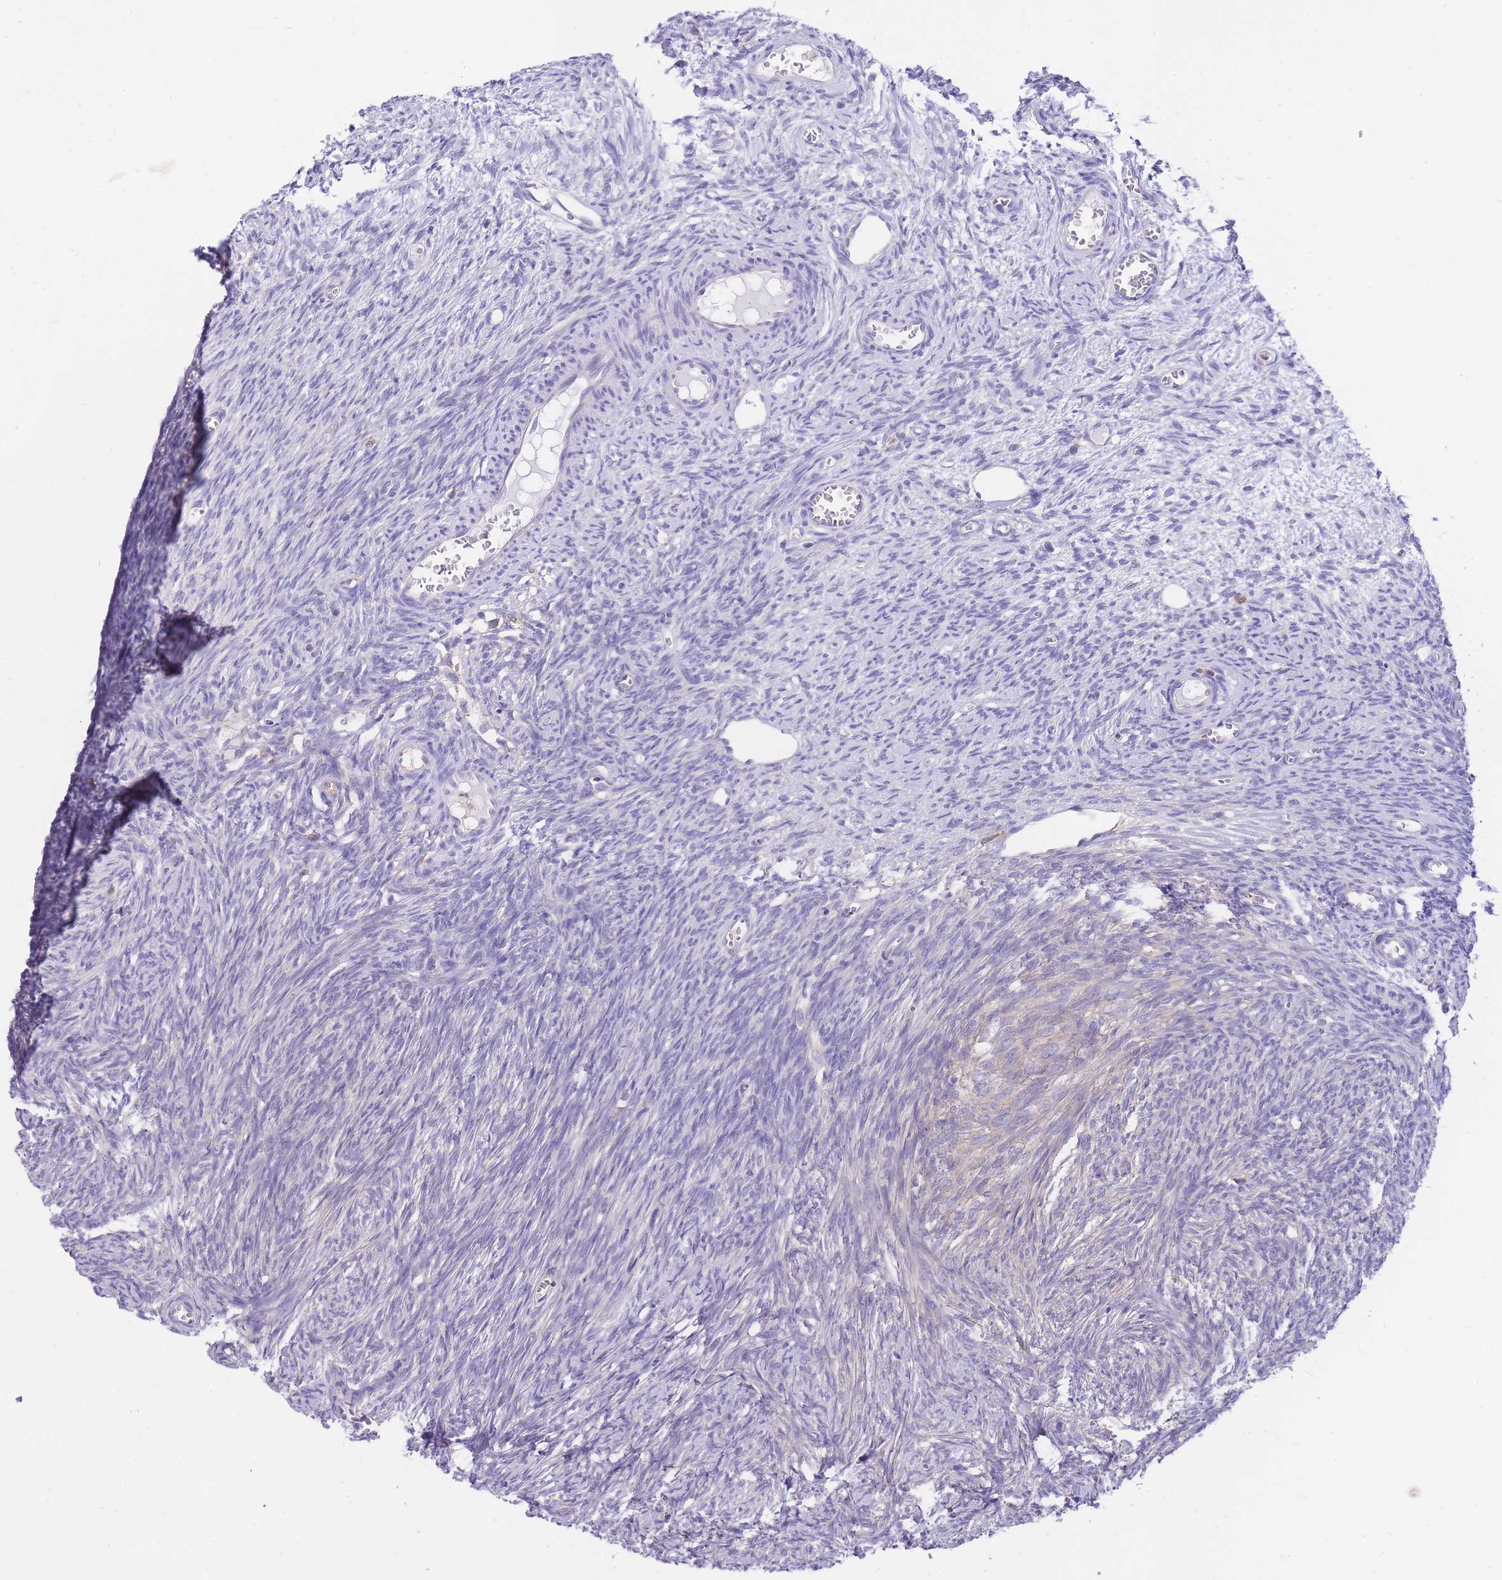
{"staining": {"intensity": "negative", "quantity": "none", "location": "none"}, "tissue": "ovary", "cell_type": "Ovarian stroma cells", "image_type": "normal", "snomed": [{"axis": "morphology", "description": "Normal tissue, NOS"}, {"axis": "topography", "description": "Ovary"}], "caption": "The micrograph displays no significant expression in ovarian stroma cells of ovary. (DAB (3,3'-diaminobenzidine) IHC, high magnification).", "gene": "NAMPT", "patient": {"sex": "female", "age": 44}}